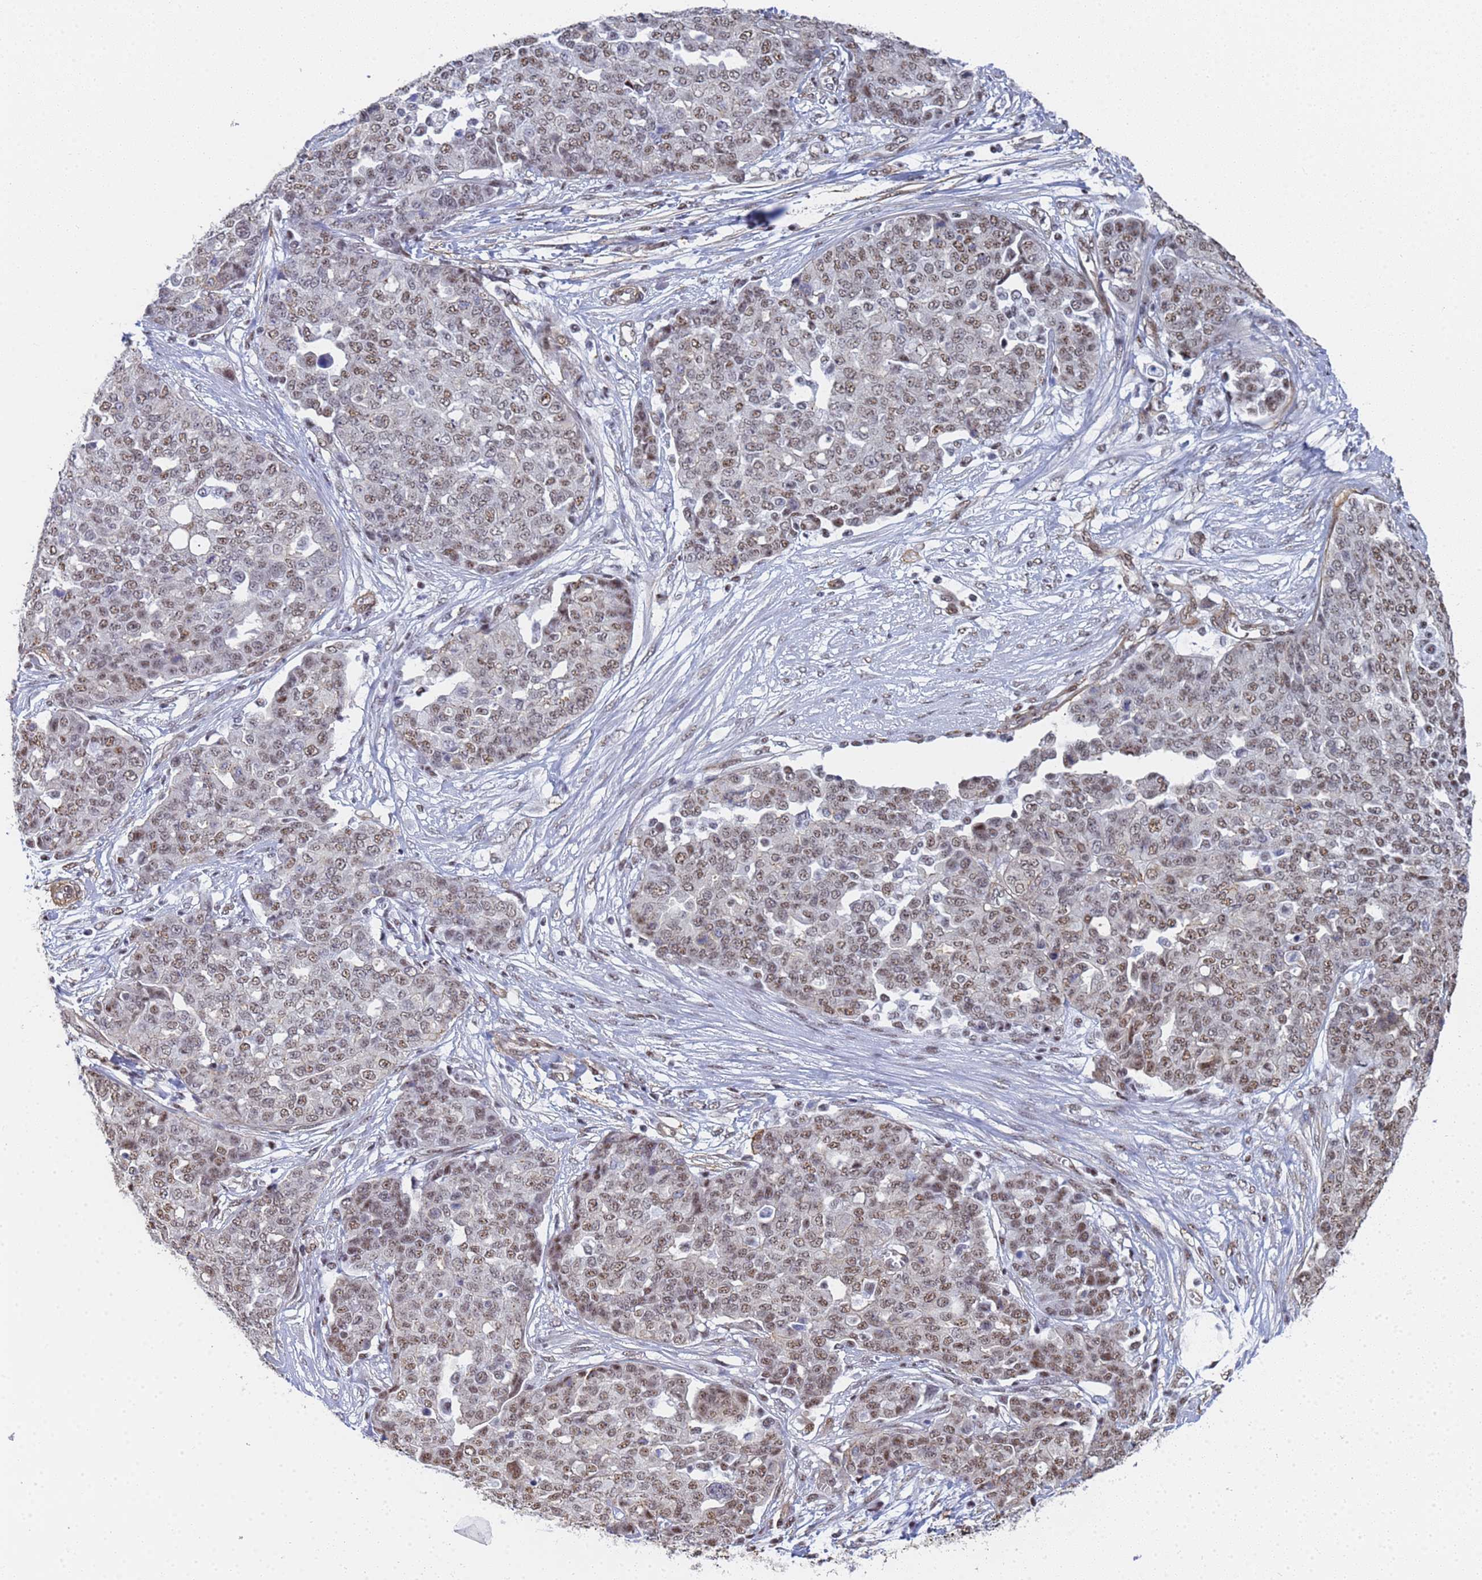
{"staining": {"intensity": "moderate", "quantity": ">75%", "location": "nuclear"}, "tissue": "ovarian cancer", "cell_type": "Tumor cells", "image_type": "cancer", "snomed": [{"axis": "morphology", "description": "Cystadenocarcinoma, serous, NOS"}, {"axis": "topography", "description": "Soft tissue"}, {"axis": "topography", "description": "Ovary"}], "caption": "Immunohistochemical staining of human ovarian serous cystadenocarcinoma demonstrates moderate nuclear protein expression in about >75% of tumor cells. (IHC, brightfield microscopy, high magnification).", "gene": "PRRT4", "patient": {"sex": "female", "age": 57}}